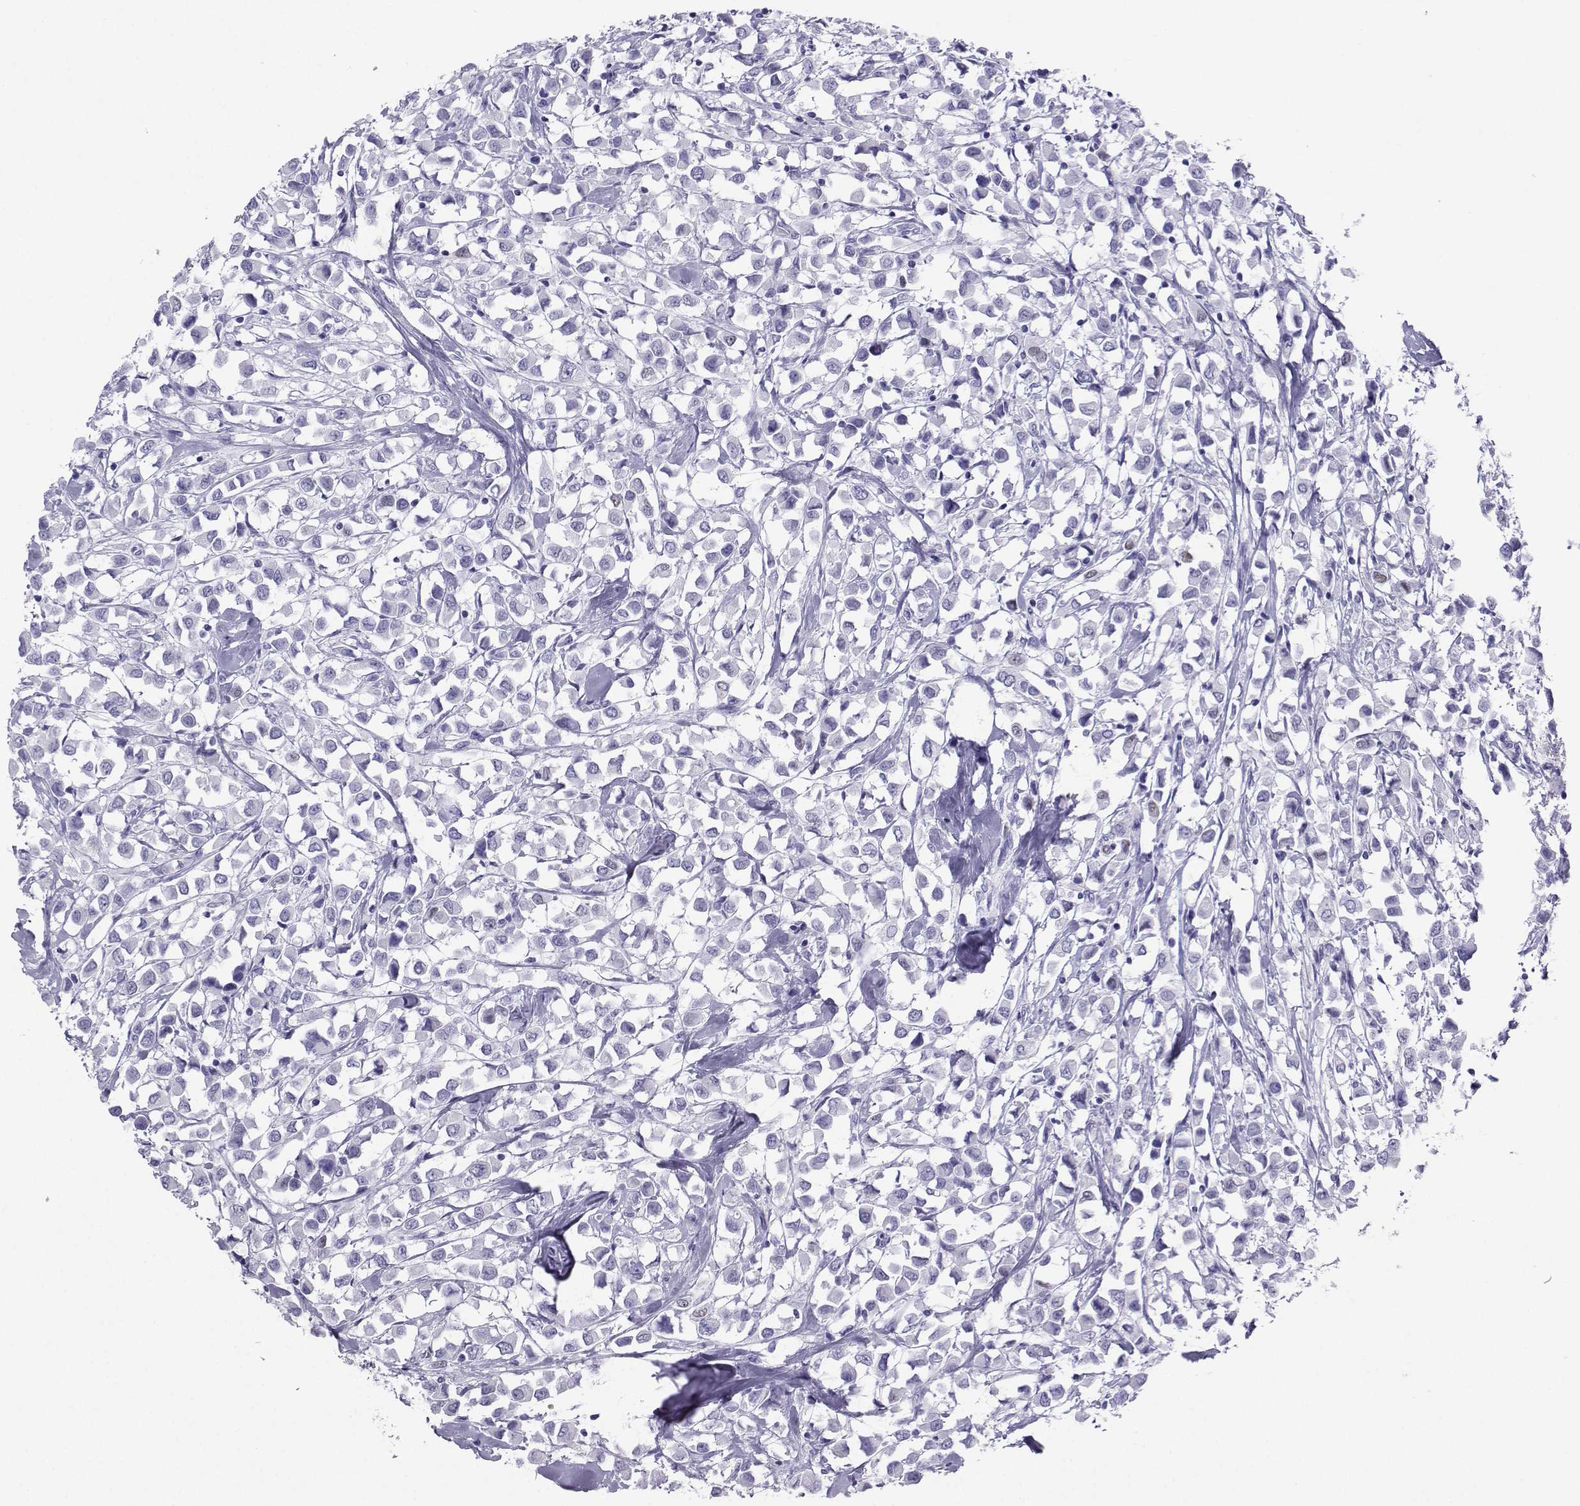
{"staining": {"intensity": "negative", "quantity": "none", "location": "none"}, "tissue": "breast cancer", "cell_type": "Tumor cells", "image_type": "cancer", "snomed": [{"axis": "morphology", "description": "Duct carcinoma"}, {"axis": "topography", "description": "Breast"}], "caption": "DAB immunohistochemical staining of human infiltrating ductal carcinoma (breast) shows no significant staining in tumor cells.", "gene": "LORICRIN", "patient": {"sex": "female", "age": 61}}